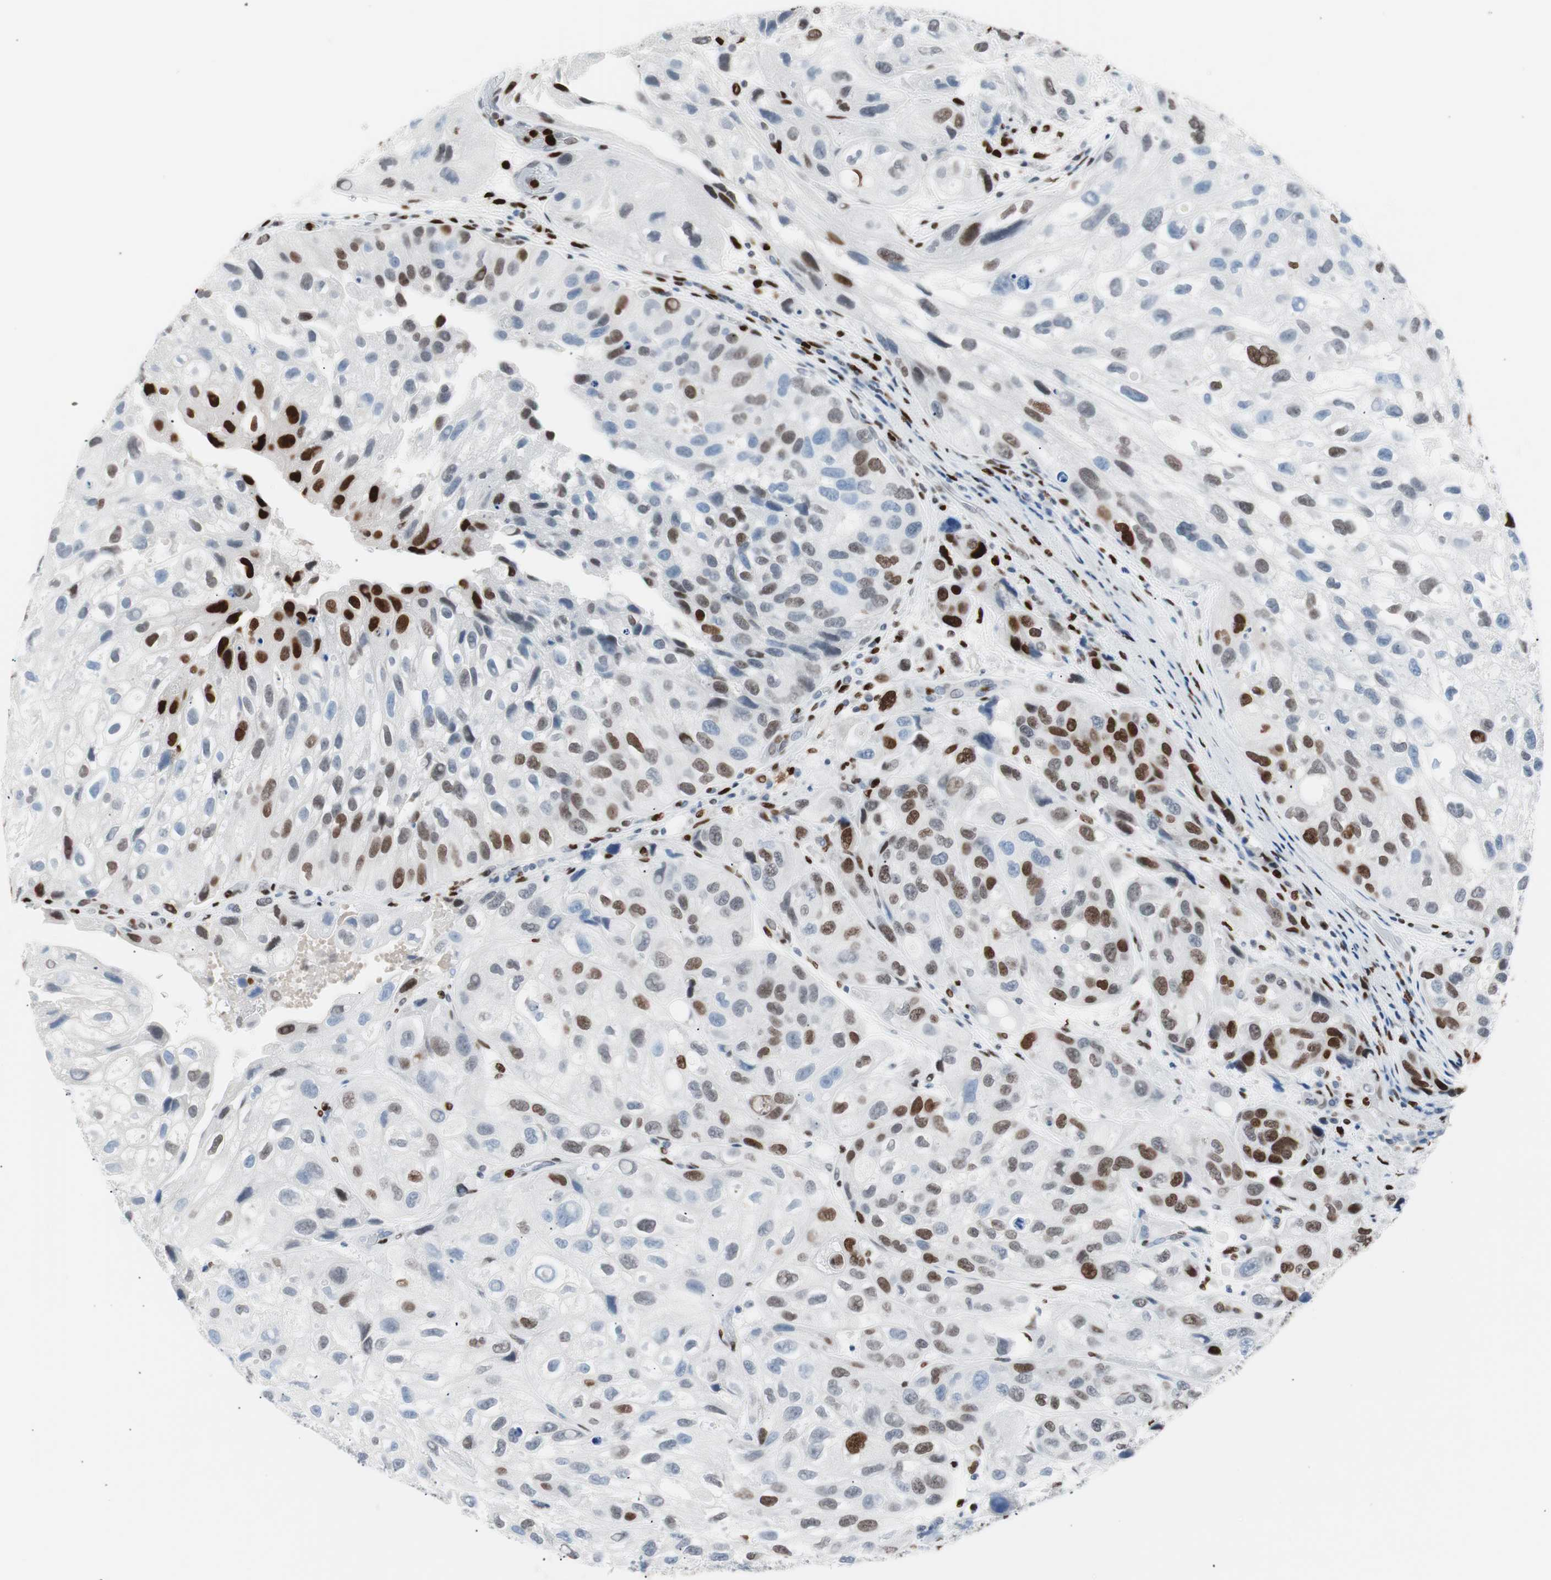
{"staining": {"intensity": "moderate", "quantity": "25%-75%", "location": "nuclear"}, "tissue": "urothelial cancer", "cell_type": "Tumor cells", "image_type": "cancer", "snomed": [{"axis": "morphology", "description": "Urothelial carcinoma, High grade"}, {"axis": "topography", "description": "Urinary bladder"}], "caption": "A medium amount of moderate nuclear staining is present in approximately 25%-75% of tumor cells in urothelial cancer tissue.", "gene": "CEBPB", "patient": {"sex": "female", "age": 64}}